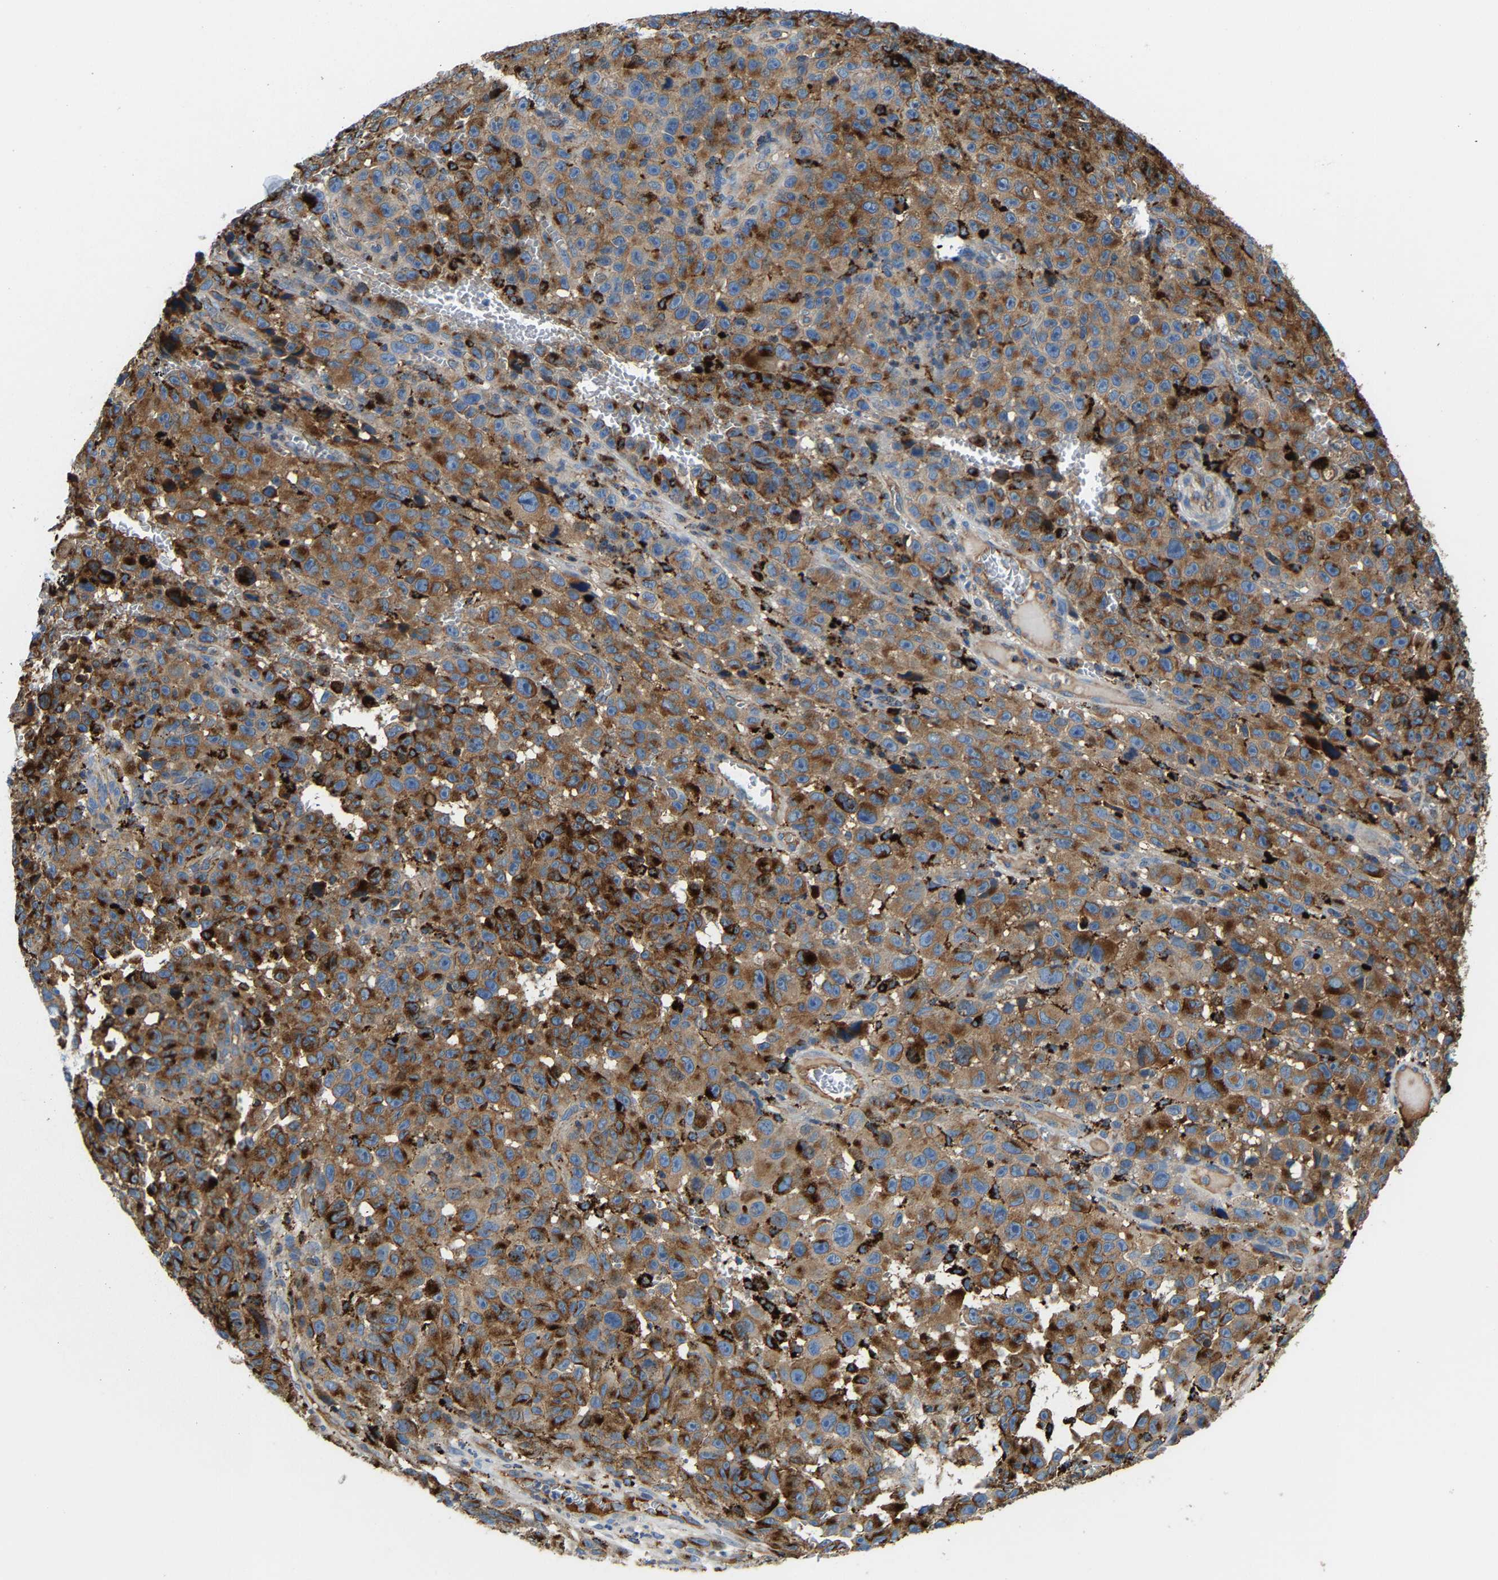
{"staining": {"intensity": "strong", "quantity": ">75%", "location": "cytoplasmic/membranous"}, "tissue": "melanoma", "cell_type": "Tumor cells", "image_type": "cancer", "snomed": [{"axis": "morphology", "description": "Malignant melanoma, NOS"}, {"axis": "topography", "description": "Skin"}], "caption": "The micrograph exhibits immunohistochemical staining of melanoma. There is strong cytoplasmic/membranous positivity is identified in about >75% of tumor cells.", "gene": "DPP7", "patient": {"sex": "female", "age": 82}}